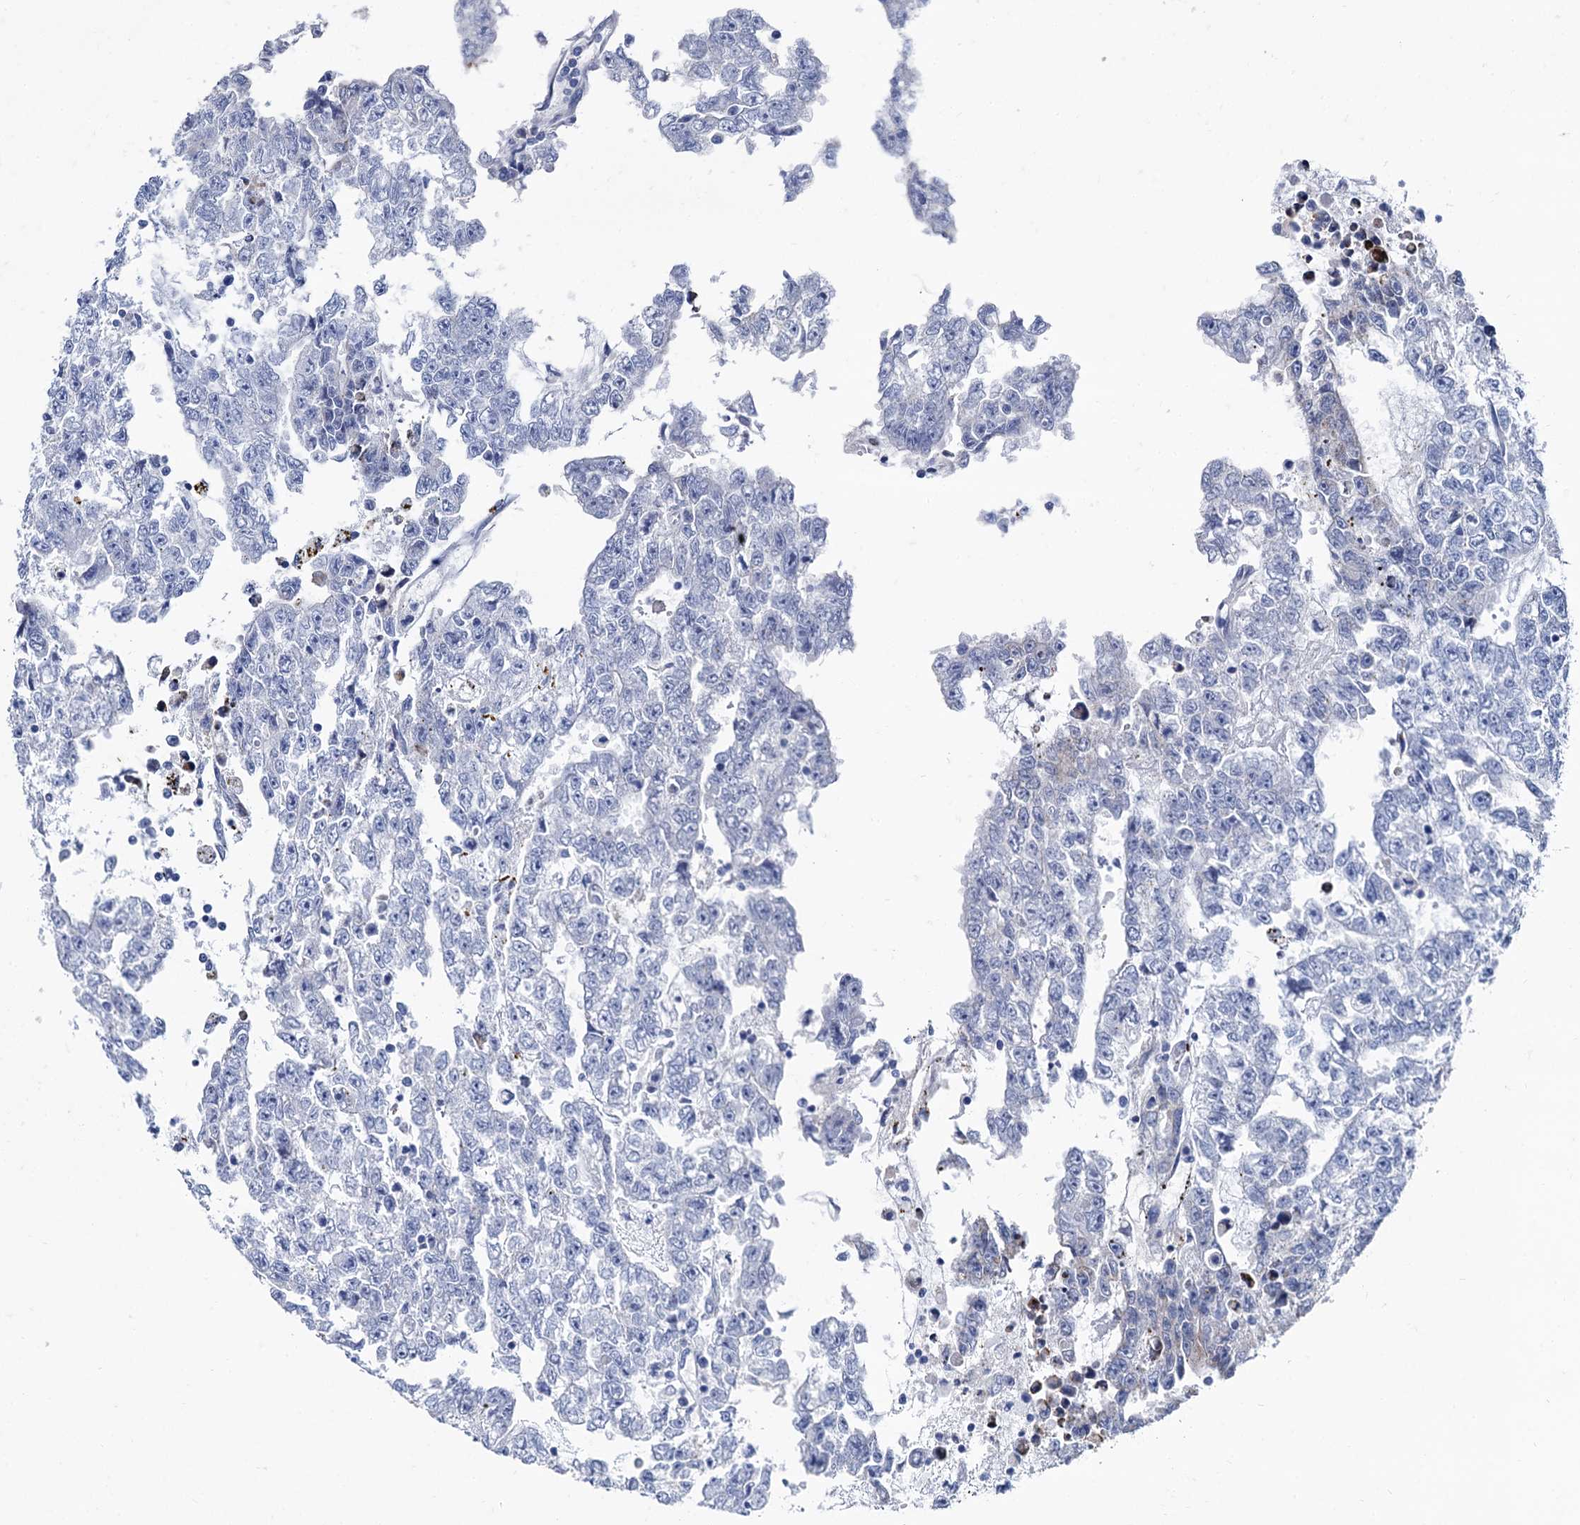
{"staining": {"intensity": "negative", "quantity": "none", "location": "none"}, "tissue": "testis cancer", "cell_type": "Tumor cells", "image_type": "cancer", "snomed": [{"axis": "morphology", "description": "Carcinoma, Embryonal, NOS"}, {"axis": "topography", "description": "Testis"}], "caption": "Tumor cells are negative for protein expression in human testis embryonal carcinoma.", "gene": "FOXR2", "patient": {"sex": "male", "age": 25}}